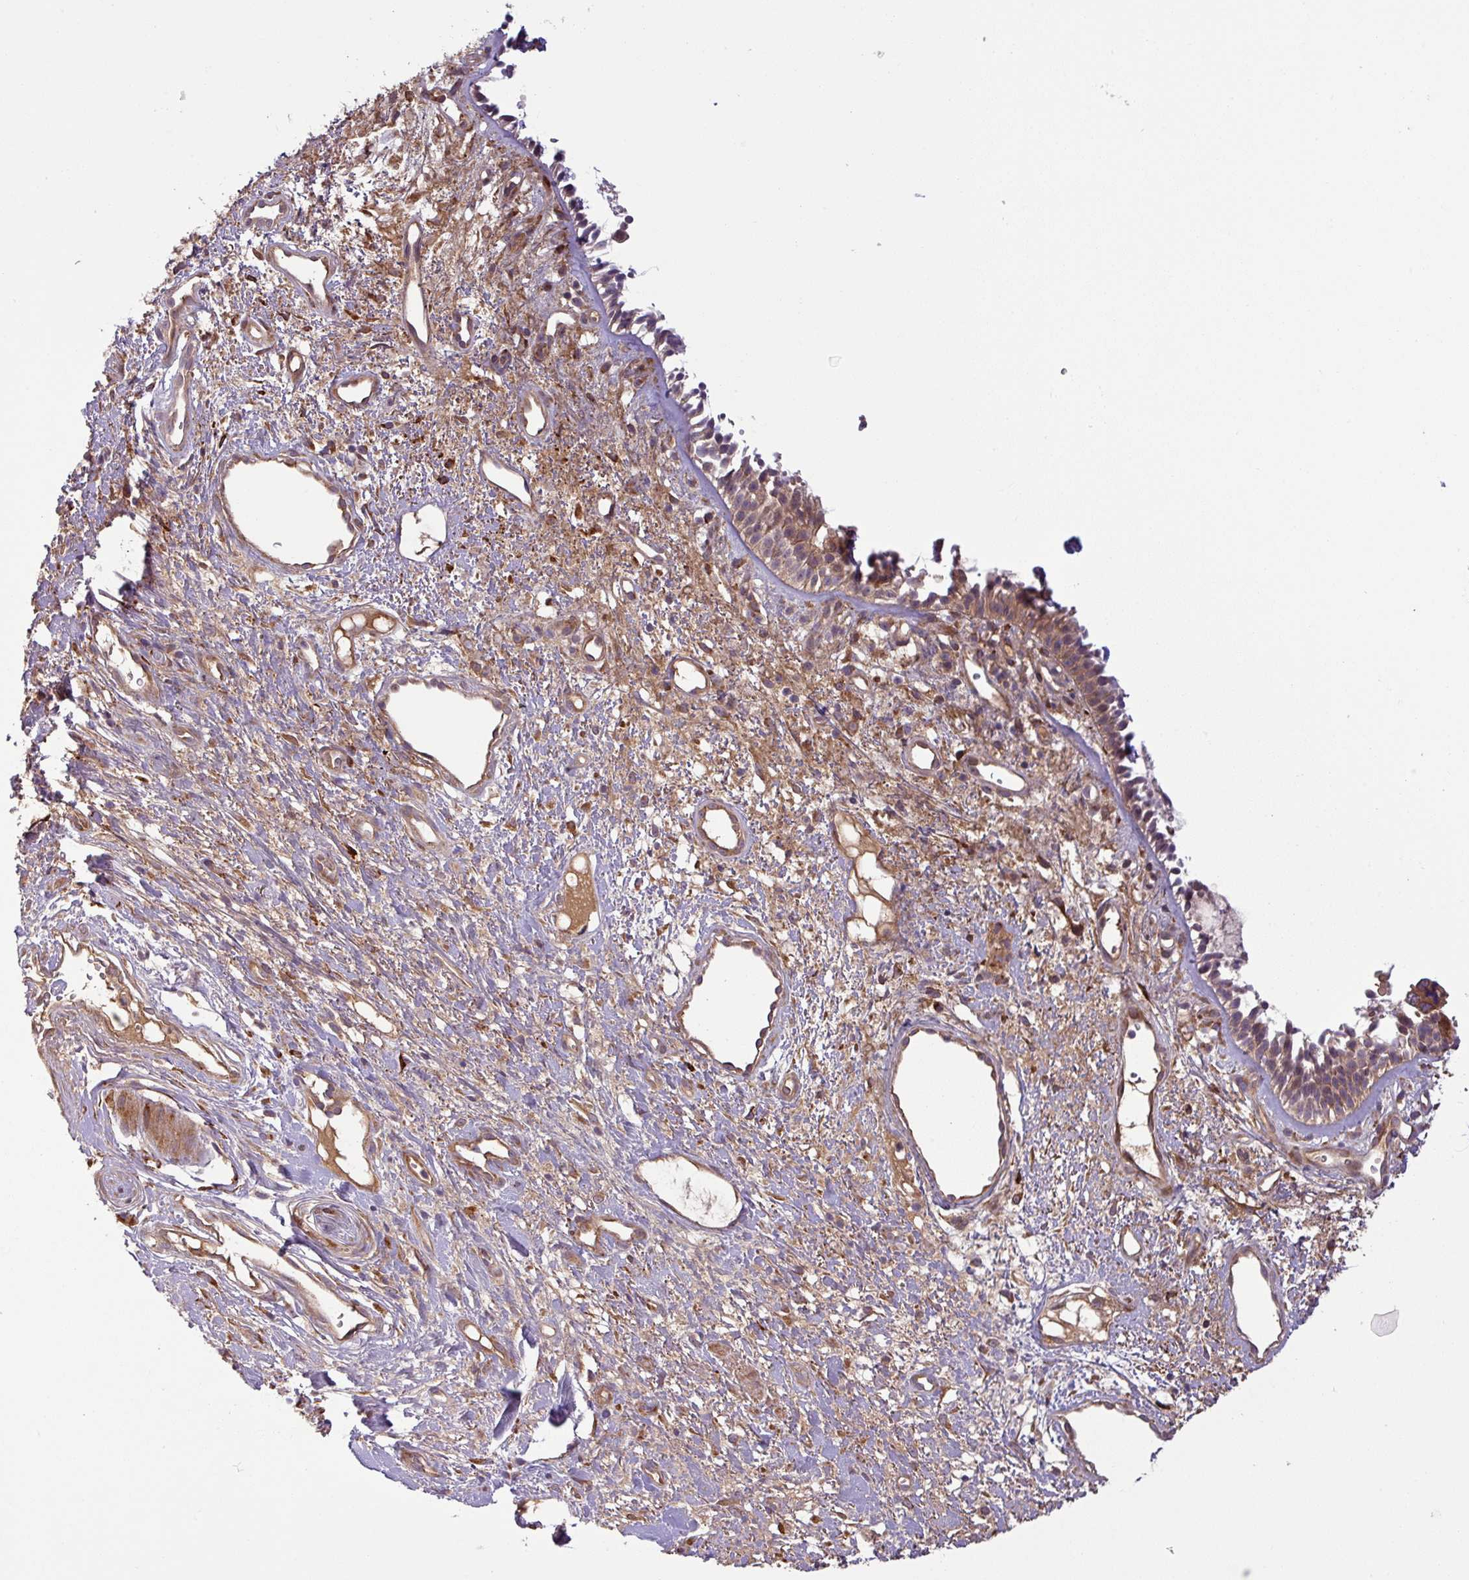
{"staining": {"intensity": "moderate", "quantity": "25%-75%", "location": "cytoplasmic/membranous"}, "tissue": "nasopharynx", "cell_type": "Respiratory epithelial cells", "image_type": "normal", "snomed": [{"axis": "morphology", "description": "Normal tissue, NOS"}, {"axis": "topography", "description": "Cartilage tissue"}, {"axis": "topography", "description": "Nasopharynx"}, {"axis": "topography", "description": "Thyroid gland"}], "caption": "High-magnification brightfield microscopy of unremarkable nasopharynx stained with DAB (brown) and counterstained with hematoxylin (blue). respiratory epithelial cells exhibit moderate cytoplasmic/membranous expression is identified in approximately25%-75% of cells.", "gene": "ART1", "patient": {"sex": "male", "age": 63}}